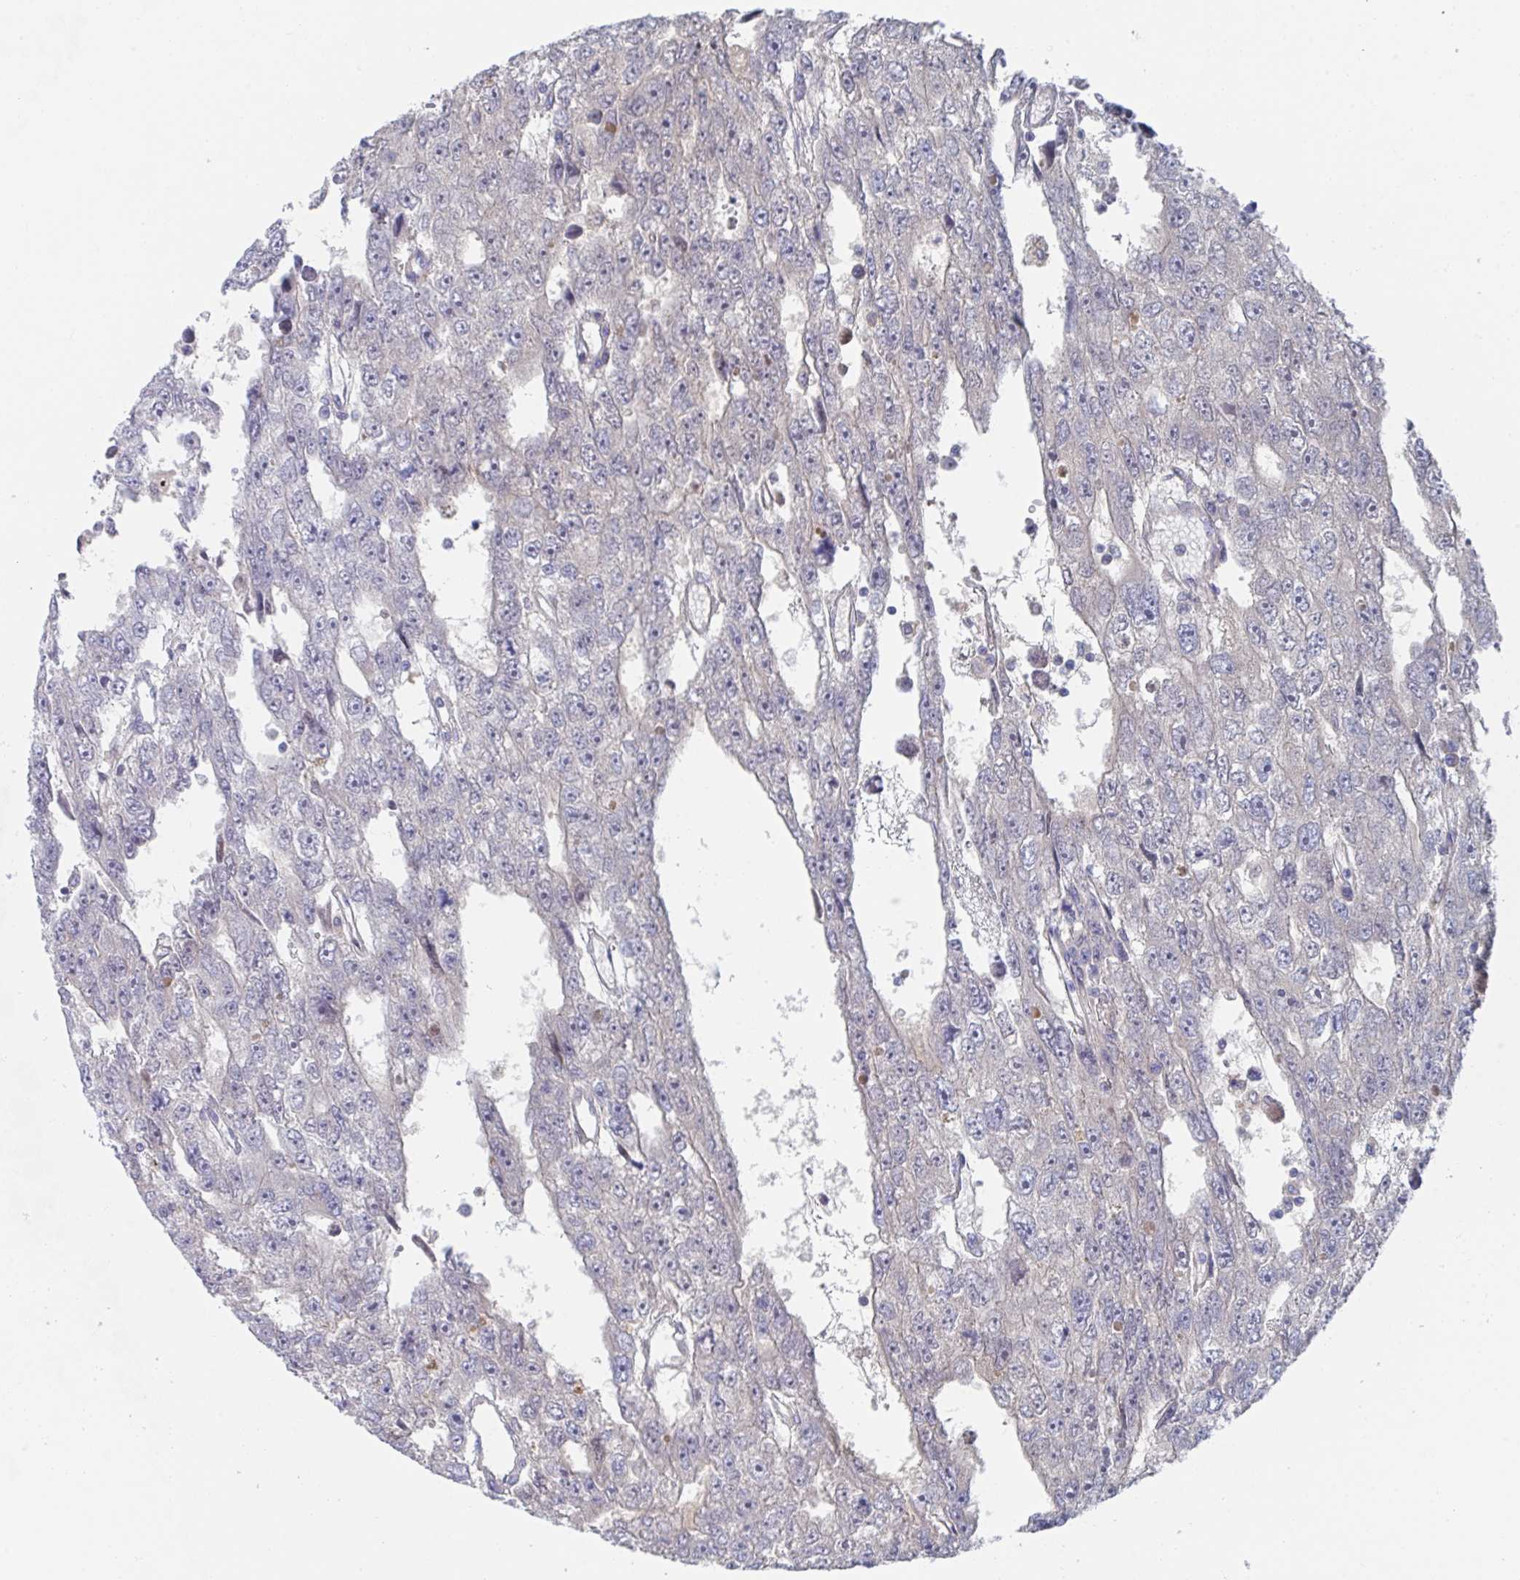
{"staining": {"intensity": "negative", "quantity": "none", "location": "none"}, "tissue": "testis cancer", "cell_type": "Tumor cells", "image_type": "cancer", "snomed": [{"axis": "morphology", "description": "Carcinoma, Embryonal, NOS"}, {"axis": "topography", "description": "Testis"}], "caption": "Tumor cells show no significant staining in embryonal carcinoma (testis).", "gene": "TNFAIP6", "patient": {"sex": "male", "age": 20}}